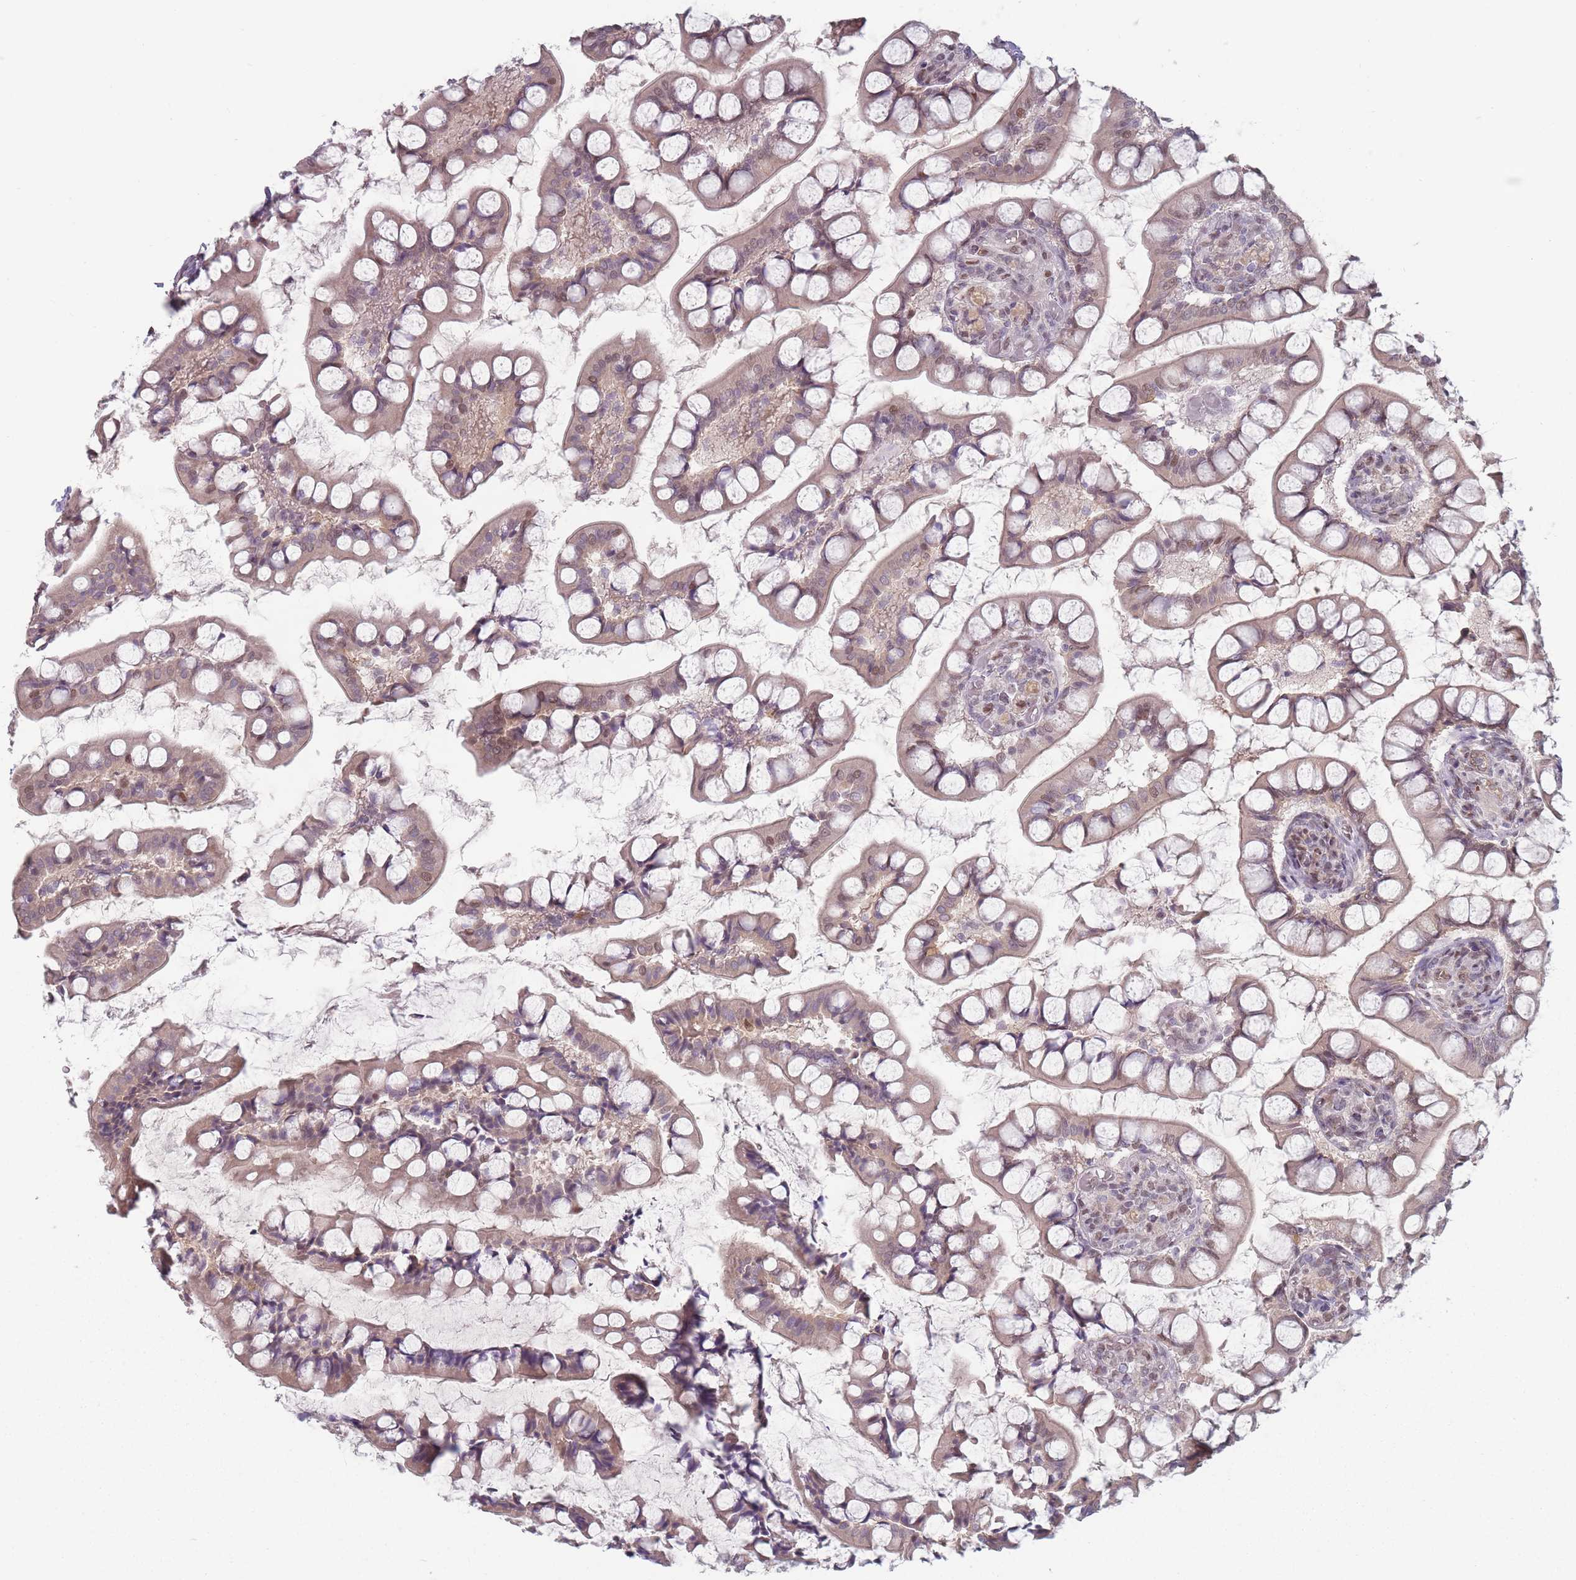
{"staining": {"intensity": "moderate", "quantity": "25%-75%", "location": "nuclear"}, "tissue": "small intestine", "cell_type": "Glandular cells", "image_type": "normal", "snomed": [{"axis": "morphology", "description": "Normal tissue, NOS"}, {"axis": "topography", "description": "Small intestine"}], "caption": "Immunohistochemistry (IHC) (DAB) staining of unremarkable small intestine displays moderate nuclear protein staining in about 25%-75% of glandular cells.", "gene": "SH3BGRL2", "patient": {"sex": "male", "age": 52}}